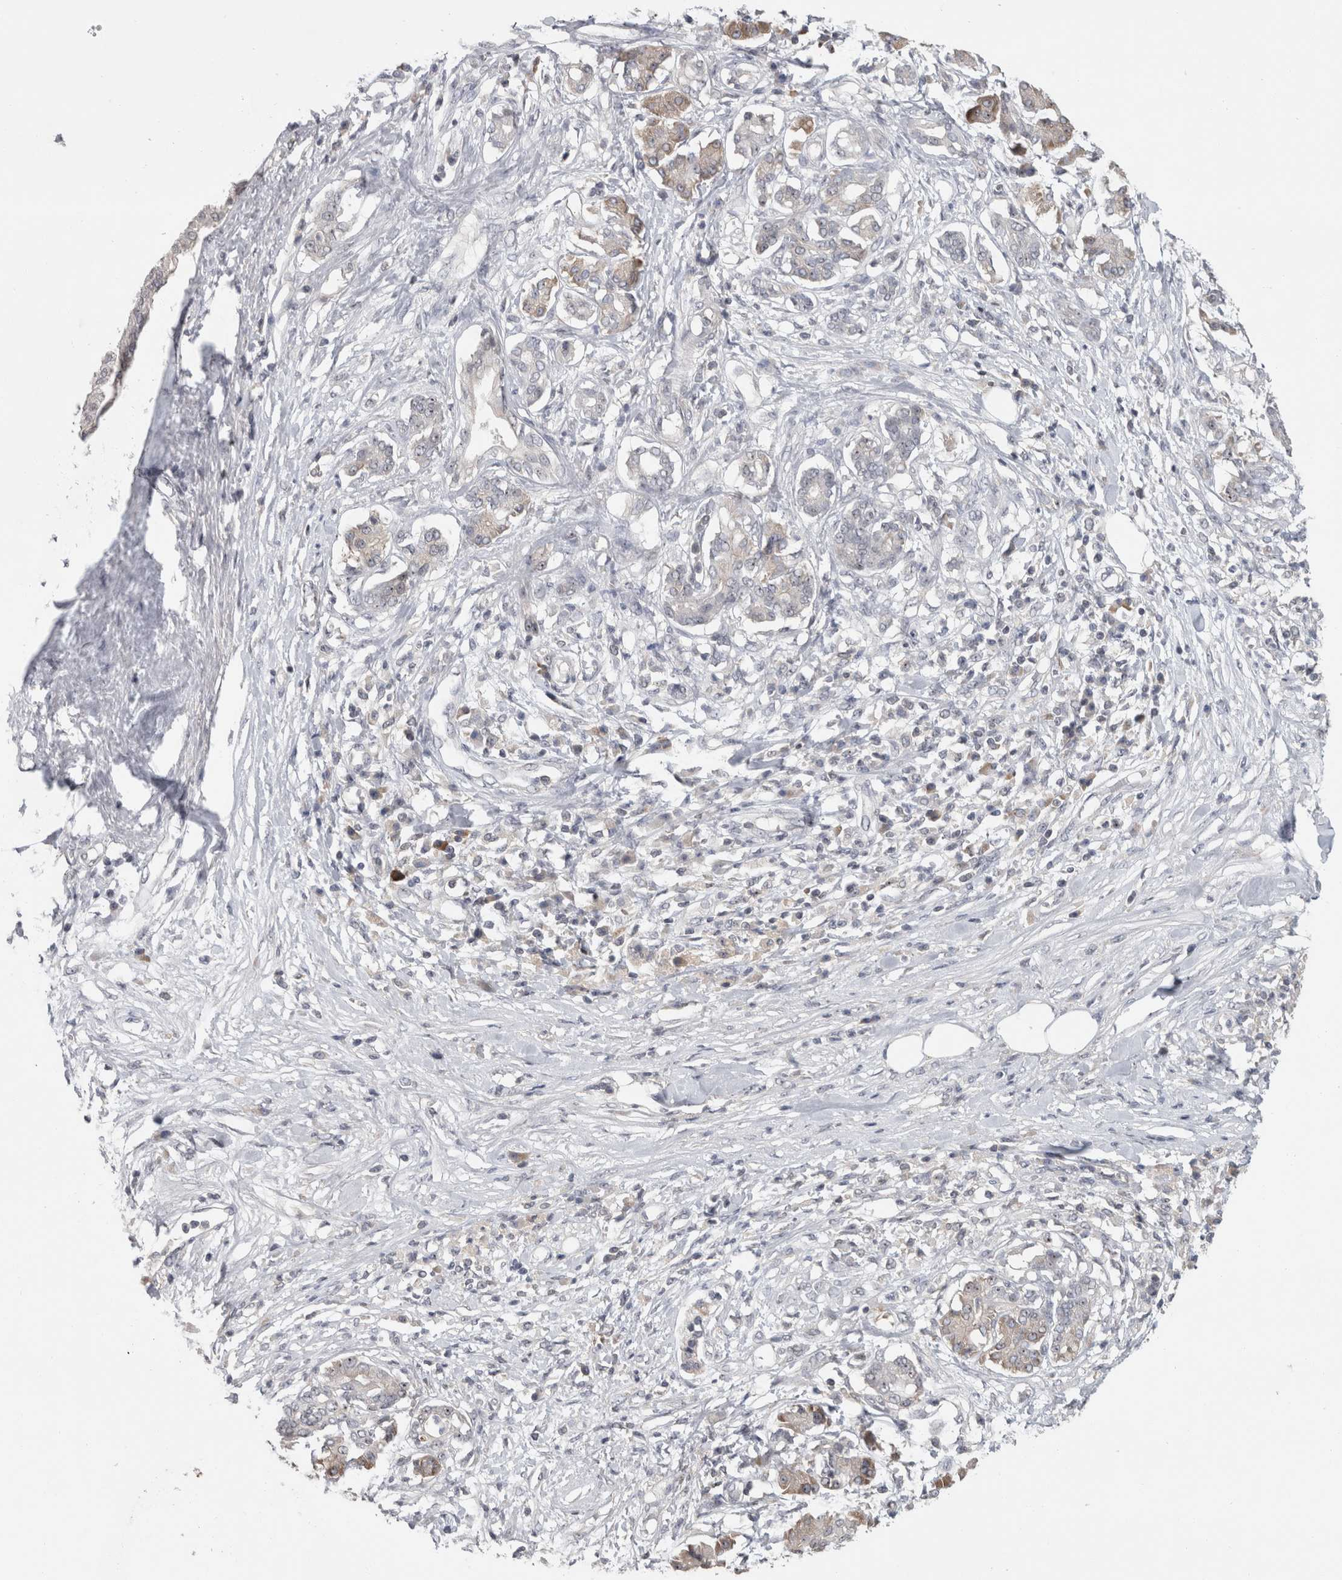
{"staining": {"intensity": "moderate", "quantity": "25%-75%", "location": "cytoplasmic/membranous,nuclear"}, "tissue": "pancreatic cancer", "cell_type": "Tumor cells", "image_type": "cancer", "snomed": [{"axis": "morphology", "description": "Adenocarcinoma, NOS"}, {"axis": "topography", "description": "Pancreas"}], "caption": "Immunohistochemistry (IHC) micrograph of neoplastic tissue: human pancreatic cancer (adenocarcinoma) stained using immunohistochemistry reveals medium levels of moderate protein expression localized specifically in the cytoplasmic/membranous and nuclear of tumor cells, appearing as a cytoplasmic/membranous and nuclear brown color.", "gene": "RBM28", "patient": {"sex": "female", "age": 56}}